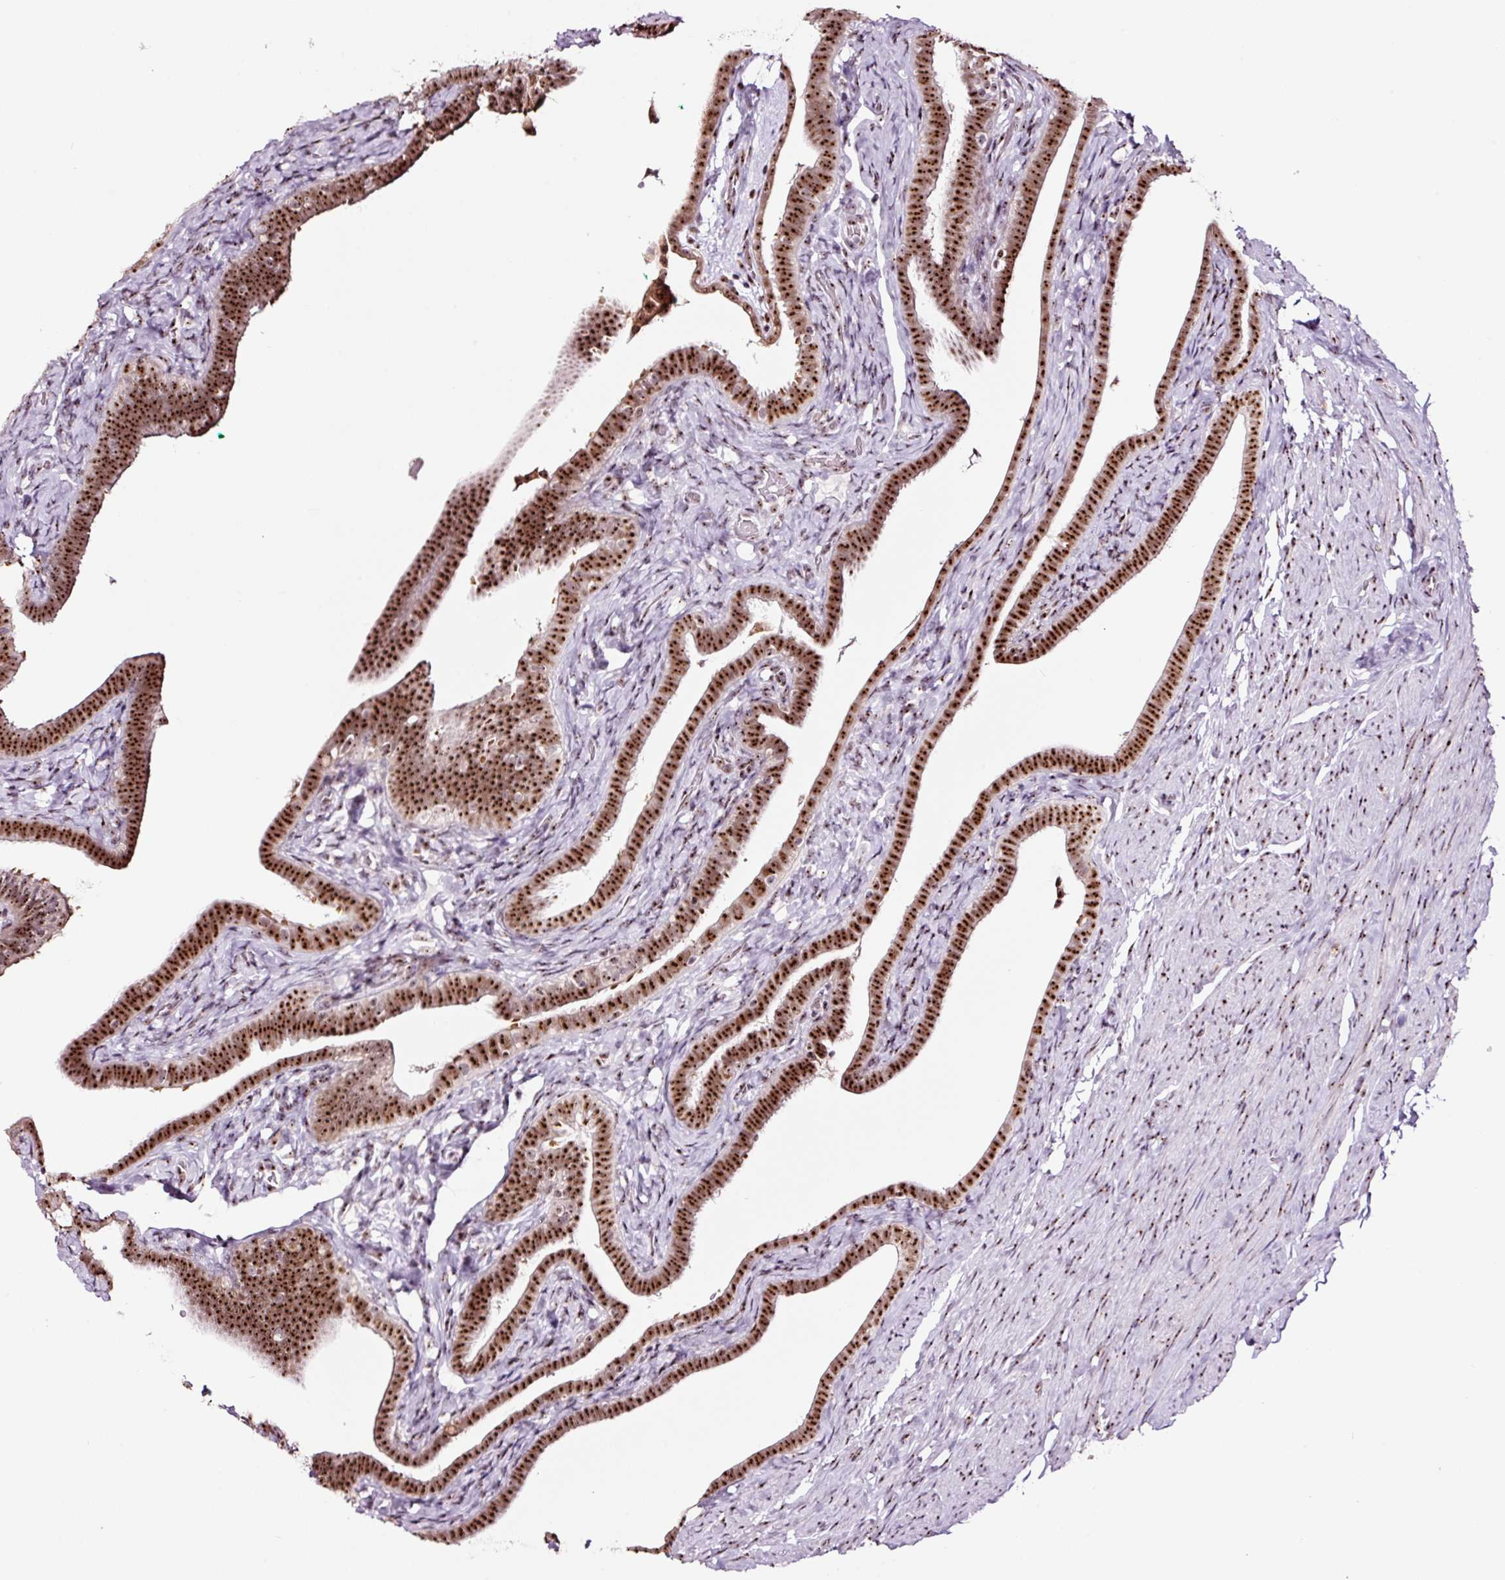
{"staining": {"intensity": "strong", "quantity": ">75%", "location": "cytoplasmic/membranous,nuclear"}, "tissue": "fallopian tube", "cell_type": "Glandular cells", "image_type": "normal", "snomed": [{"axis": "morphology", "description": "Normal tissue, NOS"}, {"axis": "topography", "description": "Fallopian tube"}], "caption": "Brown immunohistochemical staining in unremarkable human fallopian tube displays strong cytoplasmic/membranous,nuclear expression in approximately >75% of glandular cells. (DAB (3,3'-diaminobenzidine) IHC, brown staining for protein, blue staining for nuclei).", "gene": "GNL3", "patient": {"sex": "female", "age": 69}}